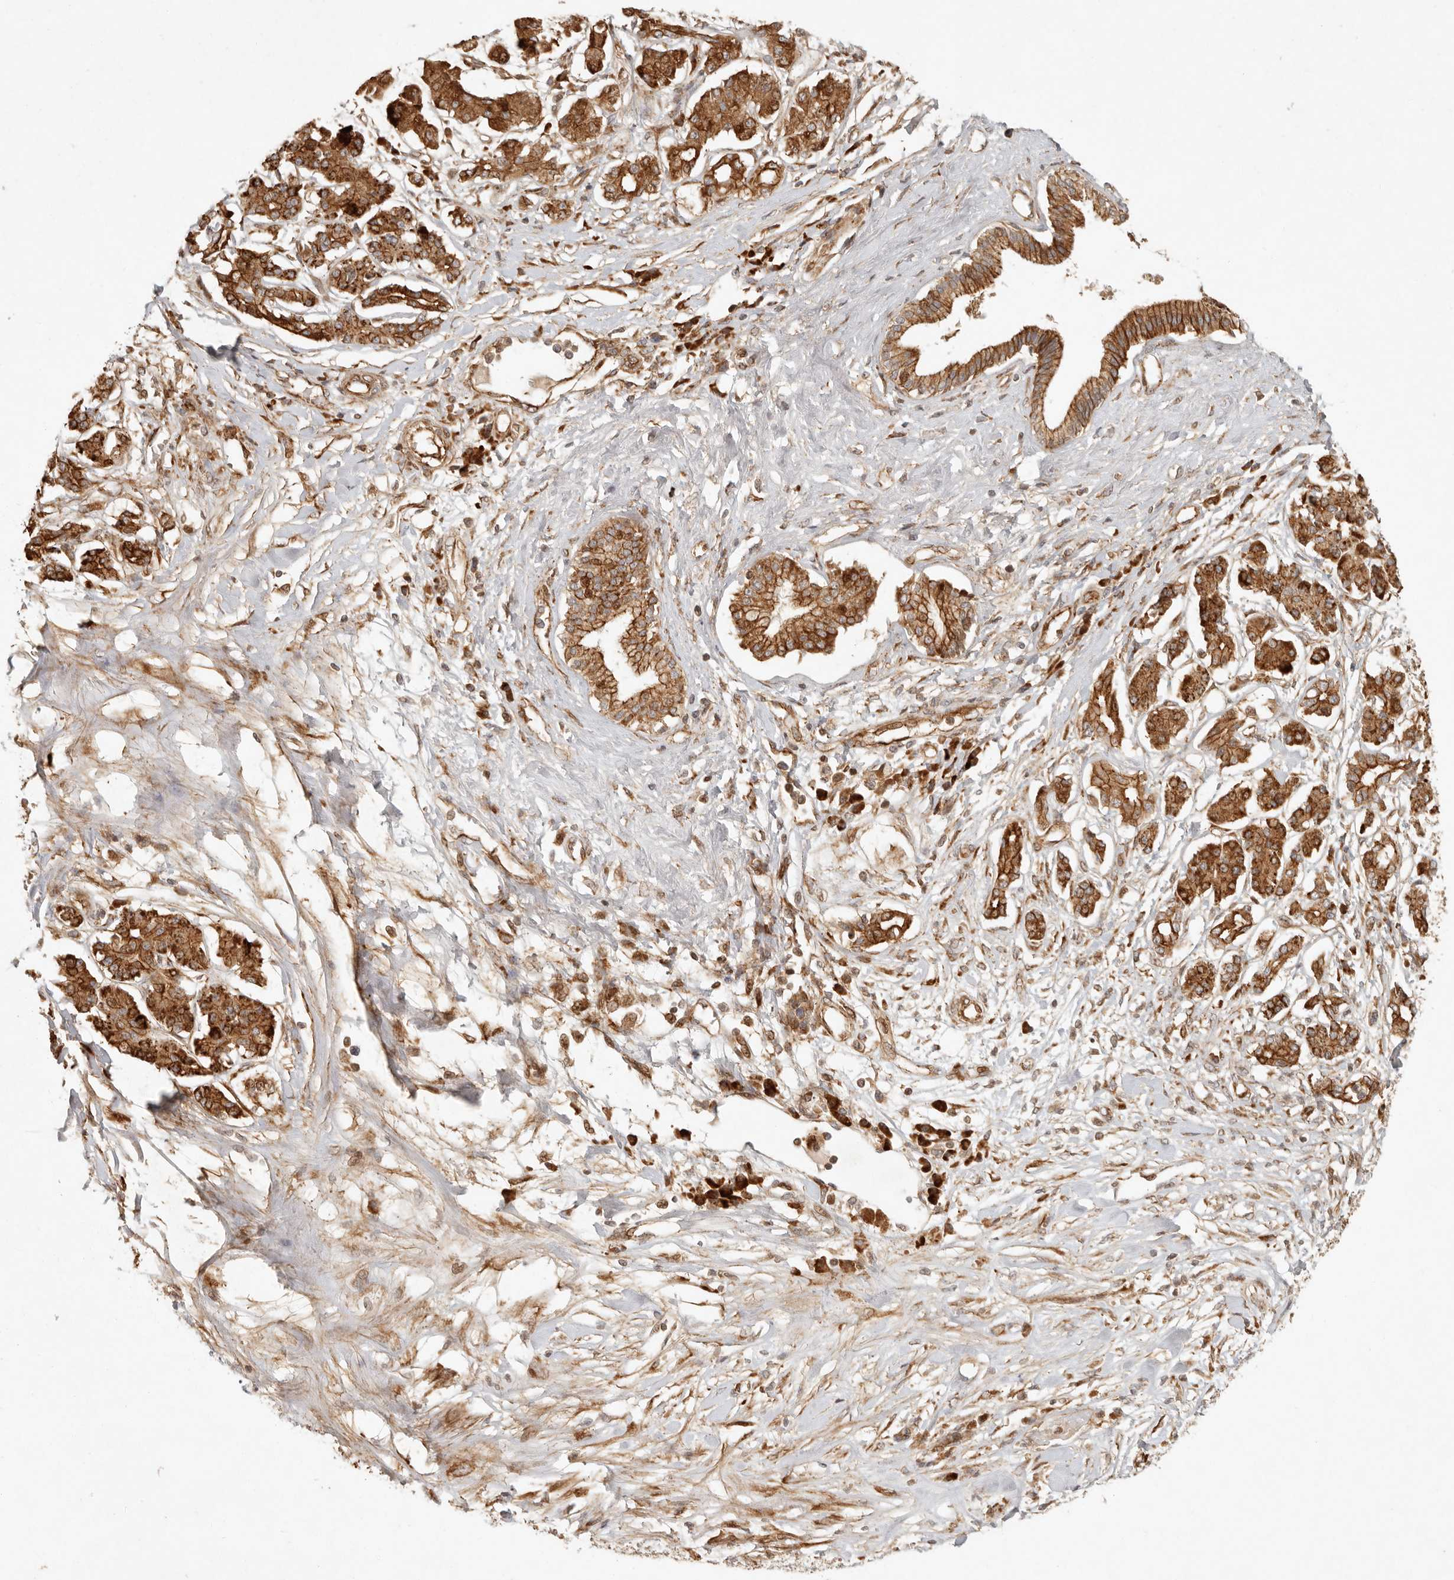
{"staining": {"intensity": "strong", "quantity": ">75%", "location": "cytoplasmic/membranous"}, "tissue": "pancreatic cancer", "cell_type": "Tumor cells", "image_type": "cancer", "snomed": [{"axis": "morphology", "description": "Adenocarcinoma, NOS"}, {"axis": "topography", "description": "Pancreas"}], "caption": "Brown immunohistochemical staining in pancreatic adenocarcinoma demonstrates strong cytoplasmic/membranous positivity in about >75% of tumor cells.", "gene": "KLHL38", "patient": {"sex": "female", "age": 56}}